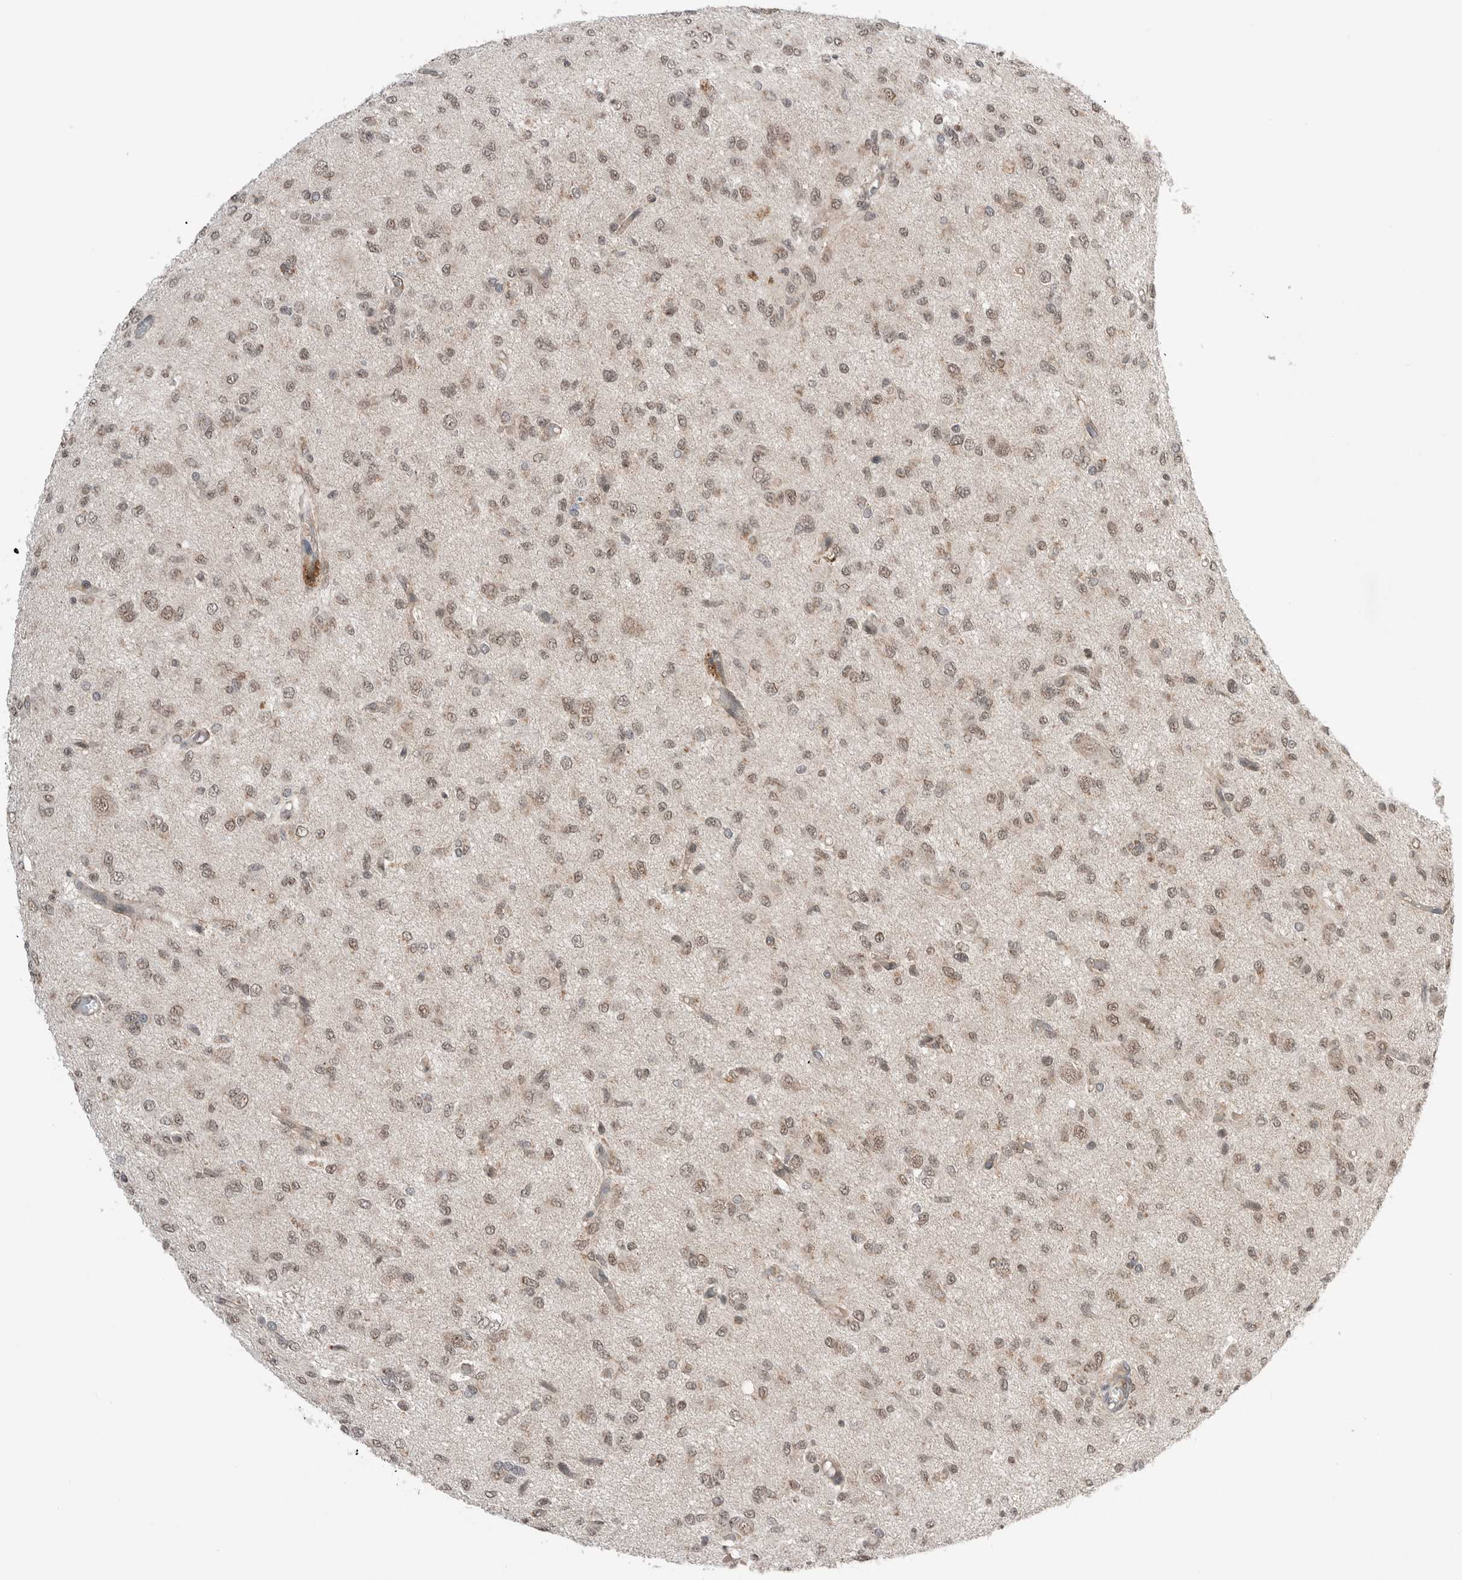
{"staining": {"intensity": "weak", "quantity": ">75%", "location": "nuclear"}, "tissue": "glioma", "cell_type": "Tumor cells", "image_type": "cancer", "snomed": [{"axis": "morphology", "description": "Glioma, malignant, High grade"}, {"axis": "topography", "description": "Brain"}], "caption": "Protein expression analysis of human malignant glioma (high-grade) reveals weak nuclear positivity in about >75% of tumor cells.", "gene": "NTAQ1", "patient": {"sex": "female", "age": 59}}